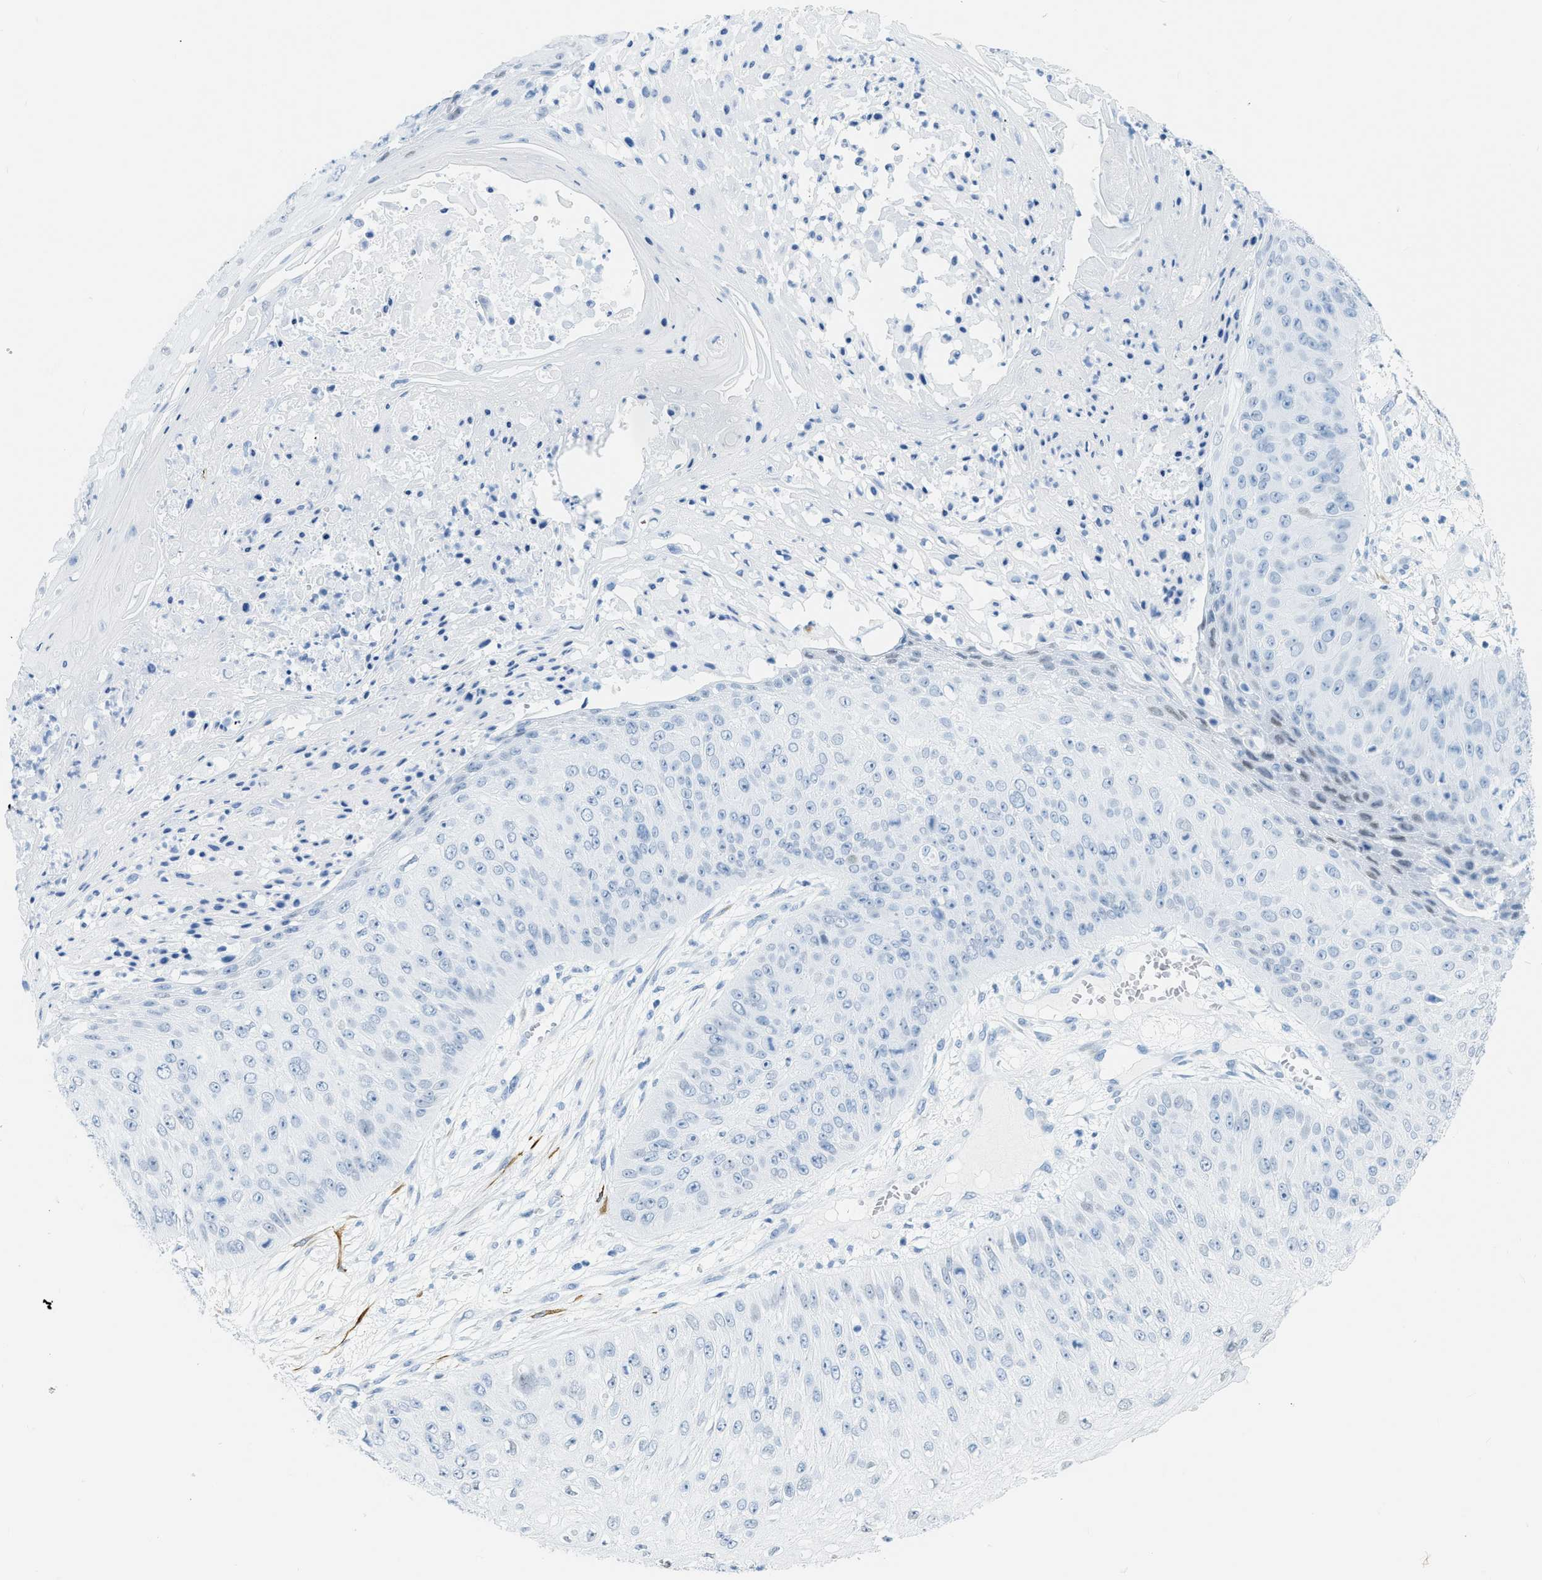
{"staining": {"intensity": "negative", "quantity": "none", "location": "none"}, "tissue": "skin cancer", "cell_type": "Tumor cells", "image_type": "cancer", "snomed": [{"axis": "morphology", "description": "Squamous cell carcinoma, NOS"}, {"axis": "topography", "description": "Skin"}], "caption": "DAB immunohistochemical staining of squamous cell carcinoma (skin) shows no significant expression in tumor cells. Nuclei are stained in blue.", "gene": "DES", "patient": {"sex": "female", "age": 80}}